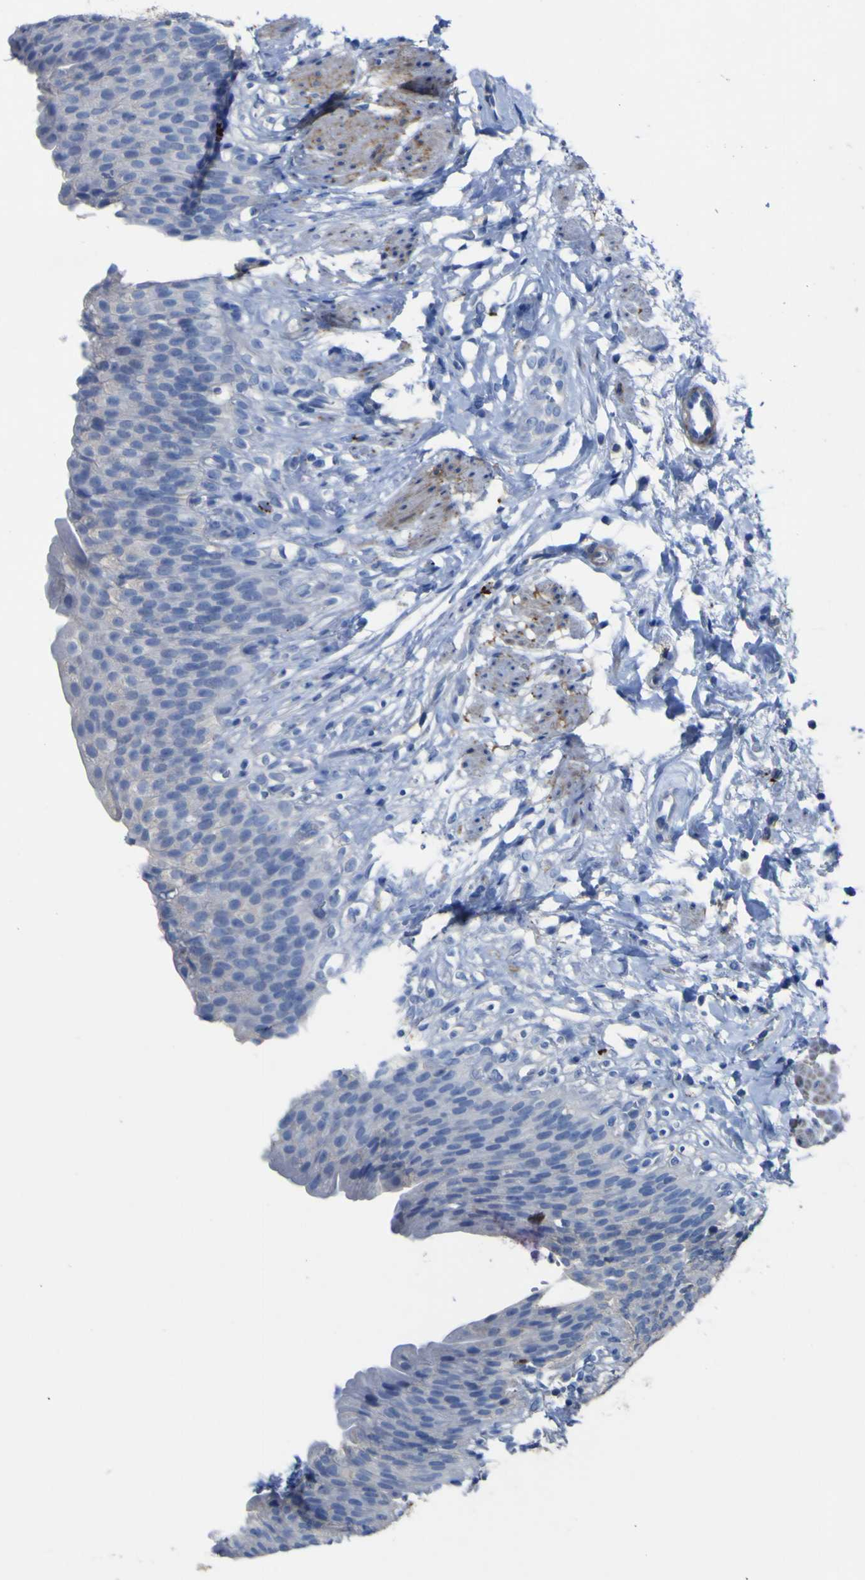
{"staining": {"intensity": "moderate", "quantity": "25%-75%", "location": "cytoplasmic/membranous"}, "tissue": "urinary bladder", "cell_type": "Urothelial cells", "image_type": "normal", "snomed": [{"axis": "morphology", "description": "Normal tissue, NOS"}, {"axis": "topography", "description": "Urinary bladder"}], "caption": "Moderate cytoplasmic/membranous expression is seen in about 25%-75% of urothelial cells in normal urinary bladder. The staining was performed using DAB (3,3'-diaminobenzidine) to visualize the protein expression in brown, while the nuclei were stained in blue with hematoxylin (Magnification: 20x).", "gene": "AGO4", "patient": {"sex": "female", "age": 79}}